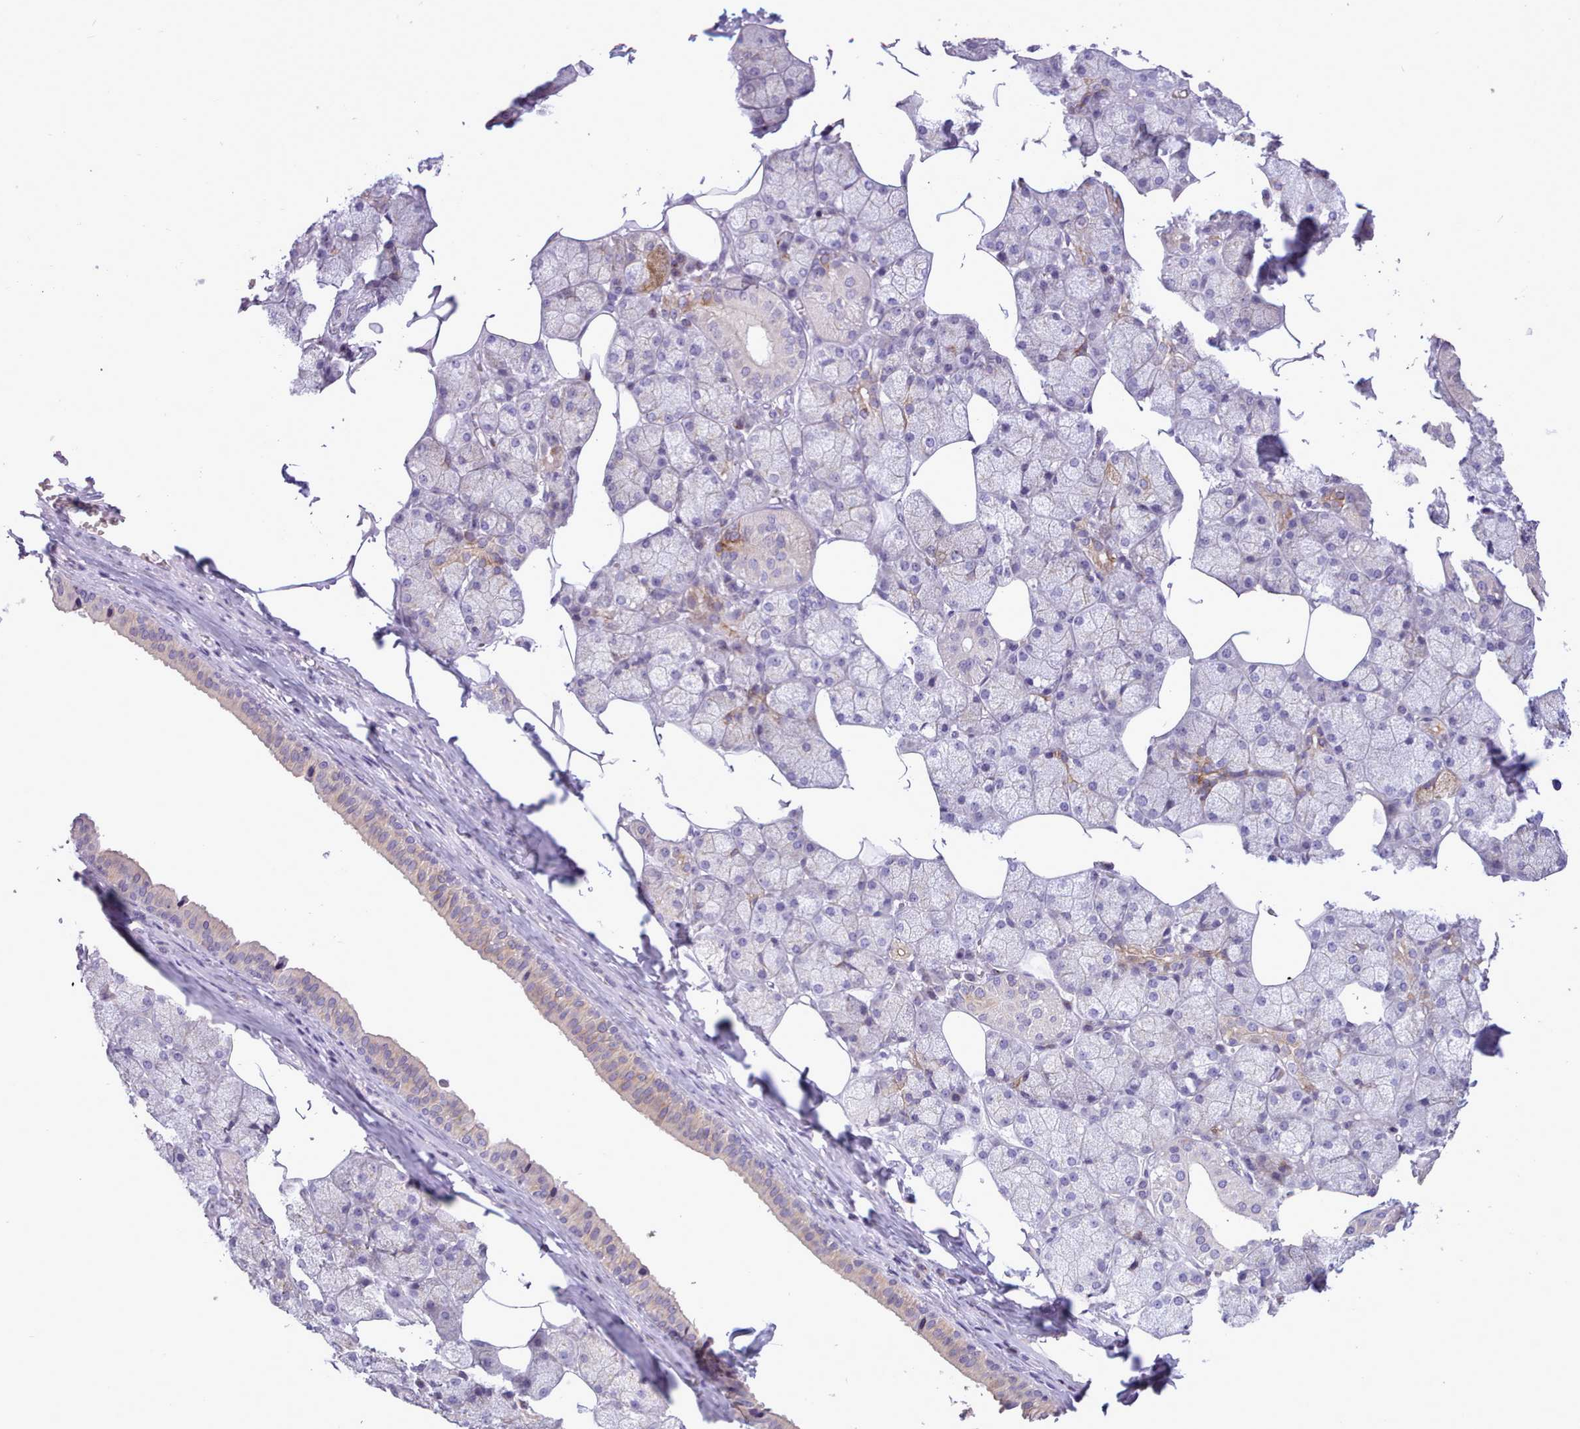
{"staining": {"intensity": "moderate", "quantity": "<25%", "location": "cytoplasmic/membranous"}, "tissue": "salivary gland", "cell_type": "Glandular cells", "image_type": "normal", "snomed": [{"axis": "morphology", "description": "Normal tissue, NOS"}, {"axis": "topography", "description": "Salivary gland"}], "caption": "Human salivary gland stained with a brown dye exhibits moderate cytoplasmic/membranous positive positivity in approximately <25% of glandular cells.", "gene": "CYP2A13", "patient": {"sex": "male", "age": 62}}